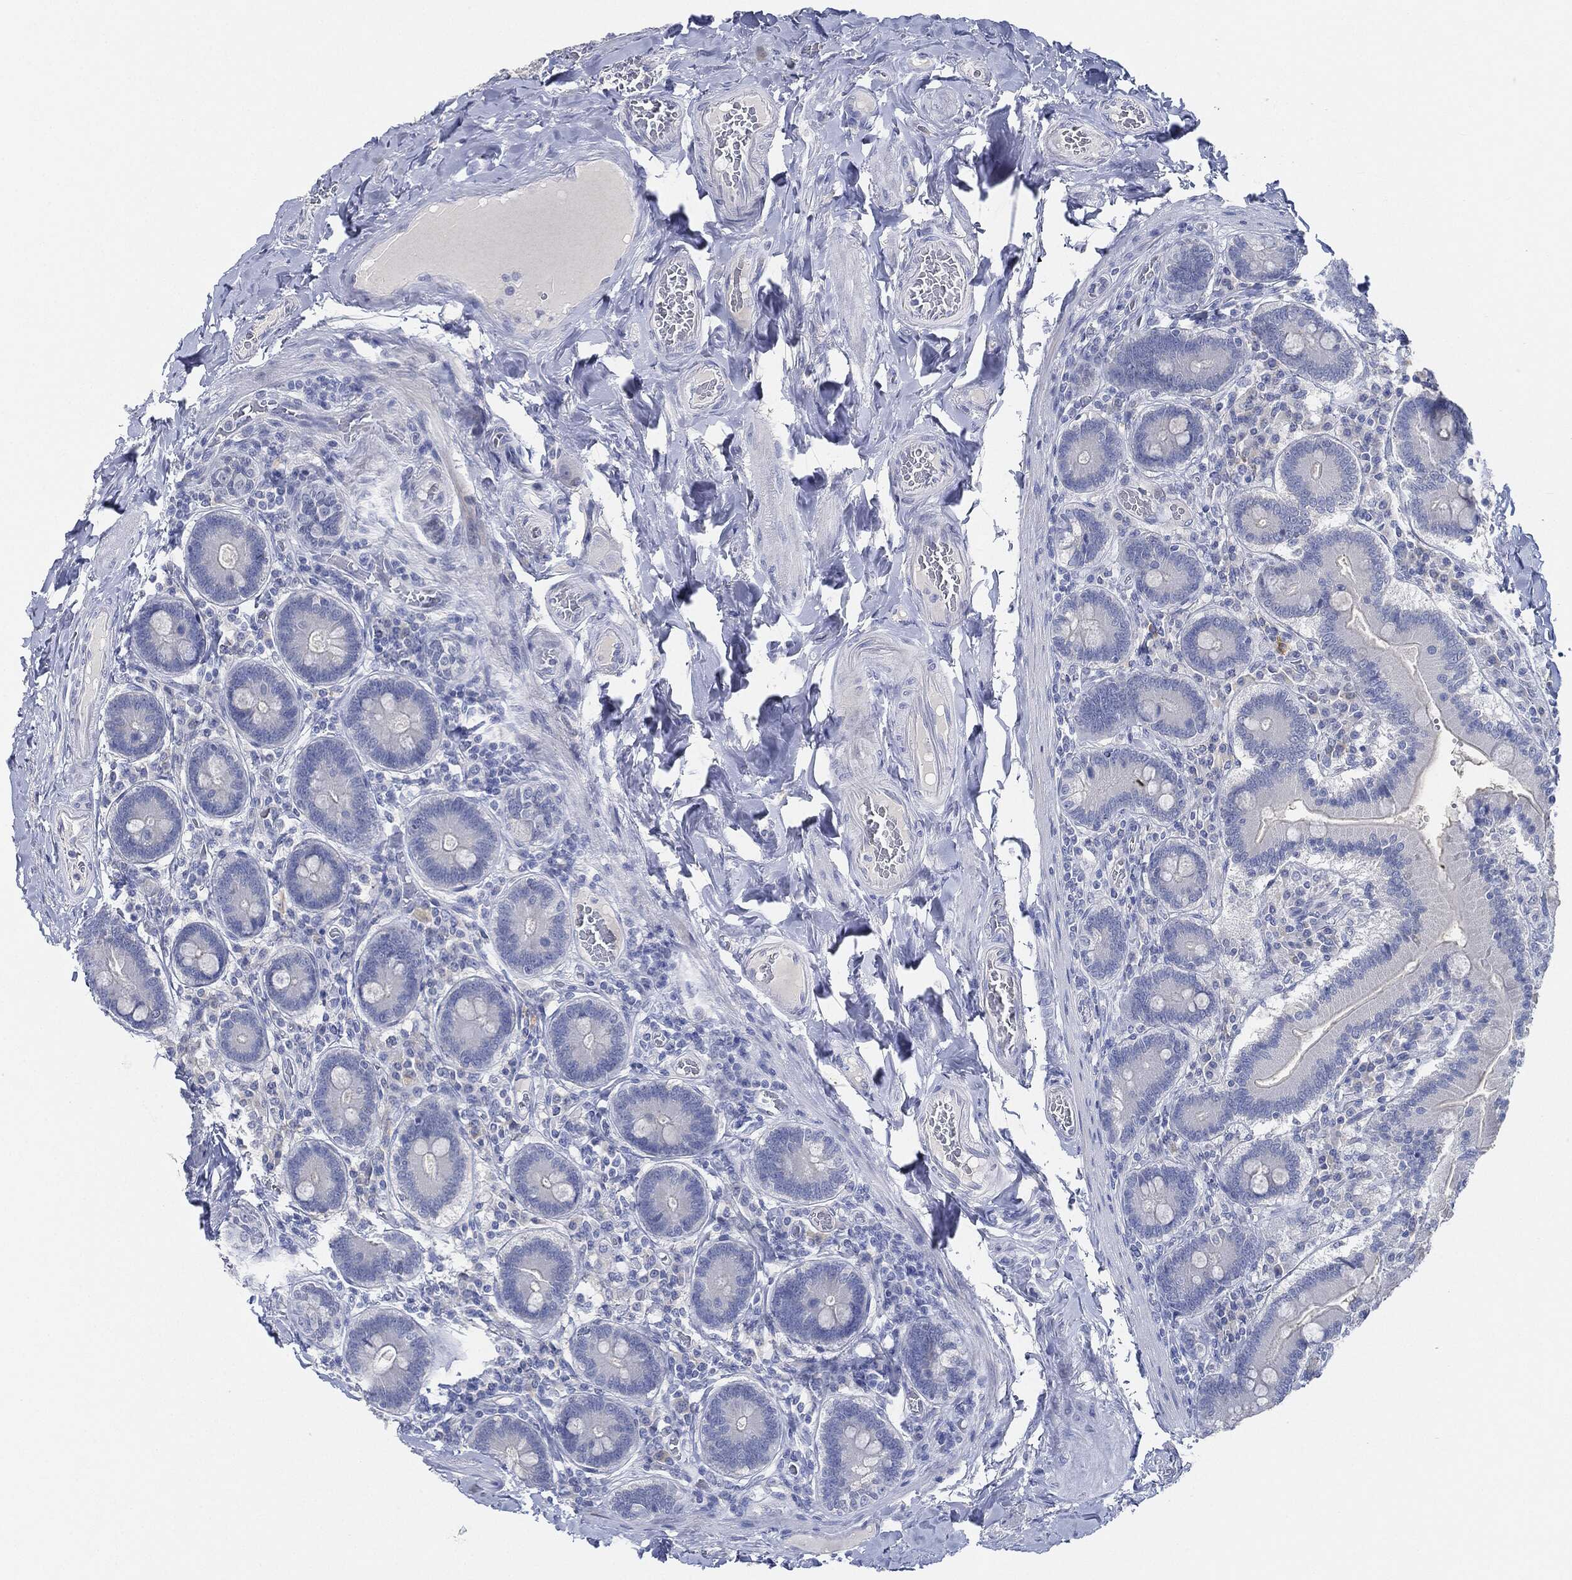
{"staining": {"intensity": "negative", "quantity": "none", "location": "none"}, "tissue": "duodenum", "cell_type": "Glandular cells", "image_type": "normal", "snomed": [{"axis": "morphology", "description": "Normal tissue, NOS"}, {"axis": "topography", "description": "Duodenum"}], "caption": "The photomicrograph demonstrates no staining of glandular cells in normal duodenum.", "gene": "AFP", "patient": {"sex": "female", "age": 62}}